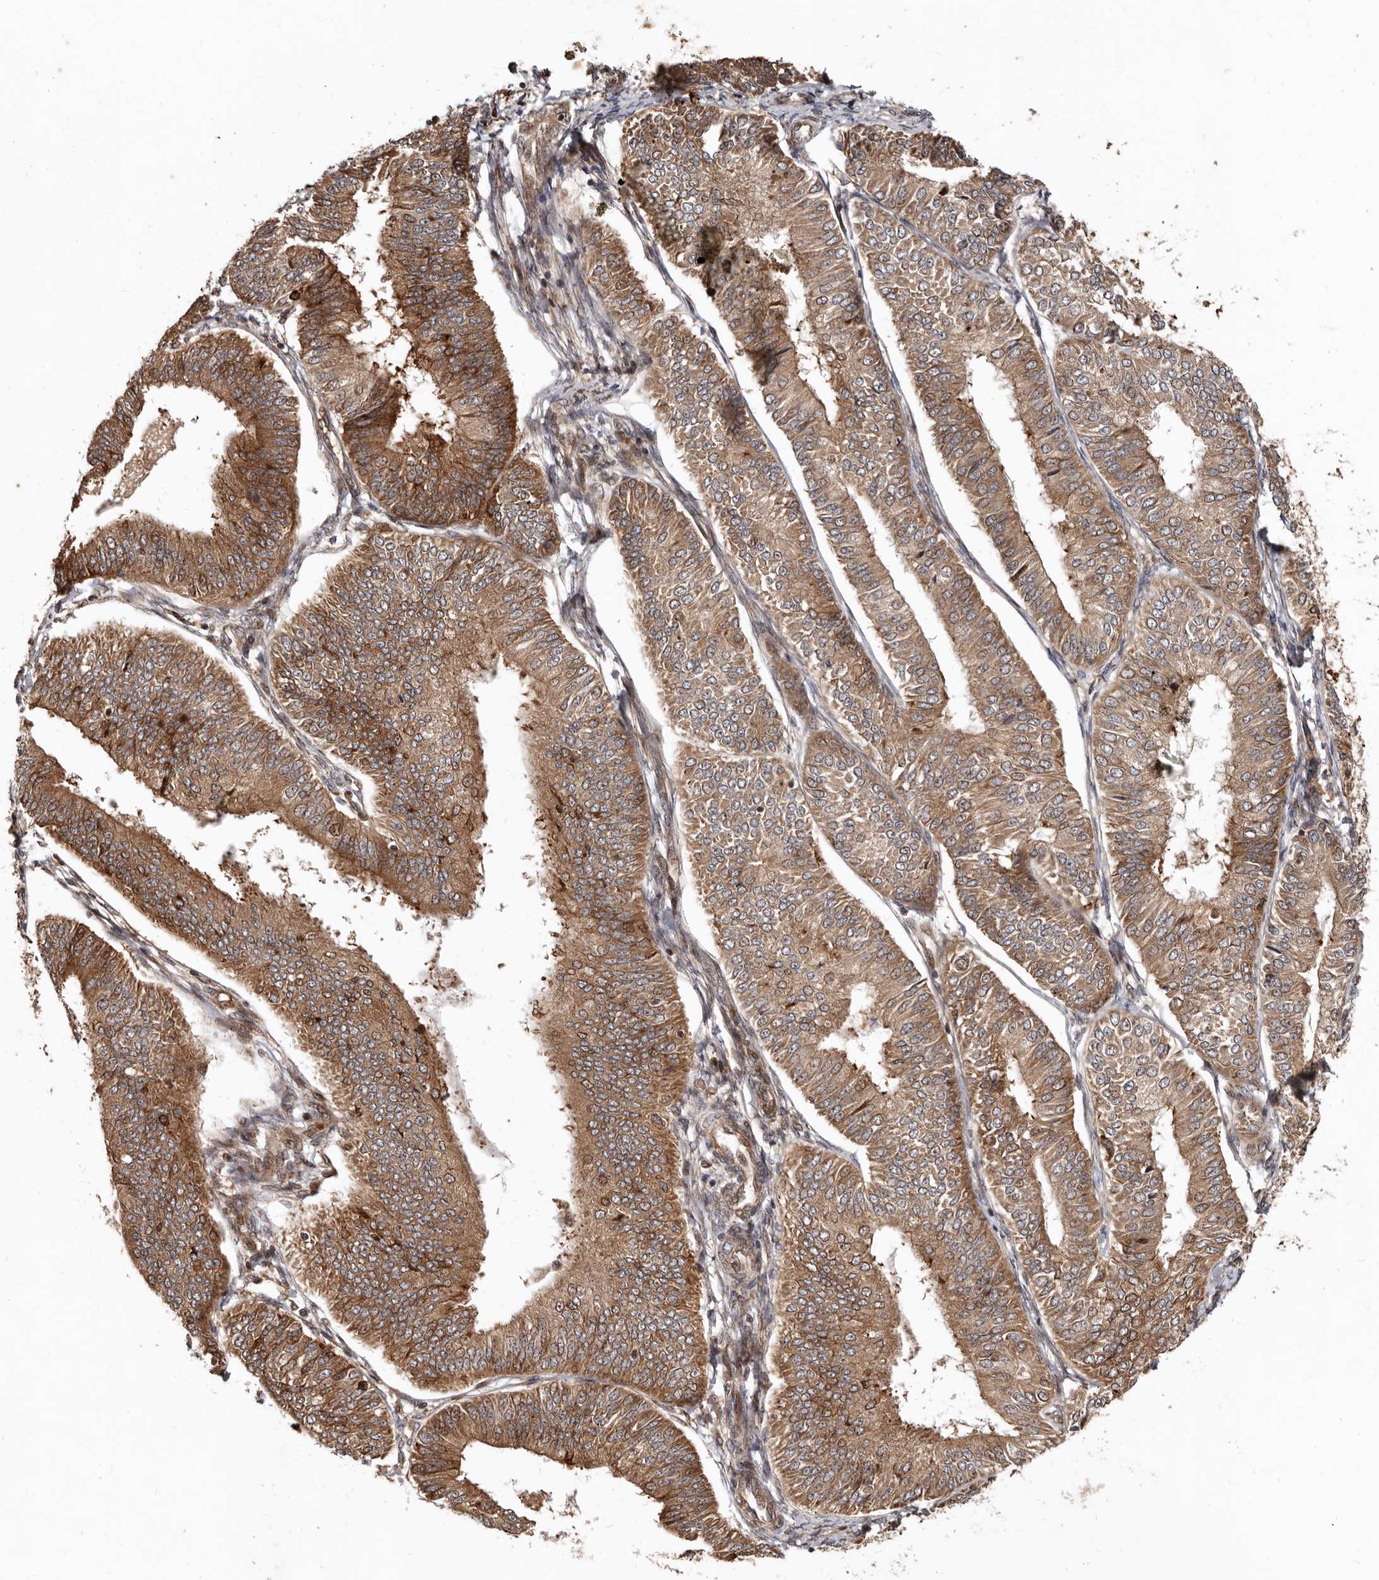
{"staining": {"intensity": "moderate", "quantity": ">75%", "location": "cytoplasmic/membranous"}, "tissue": "endometrial cancer", "cell_type": "Tumor cells", "image_type": "cancer", "snomed": [{"axis": "morphology", "description": "Adenocarcinoma, NOS"}, {"axis": "topography", "description": "Endometrium"}], "caption": "Endometrial cancer (adenocarcinoma) stained for a protein exhibits moderate cytoplasmic/membranous positivity in tumor cells. (IHC, brightfield microscopy, high magnification).", "gene": "WEE2", "patient": {"sex": "female", "age": 58}}